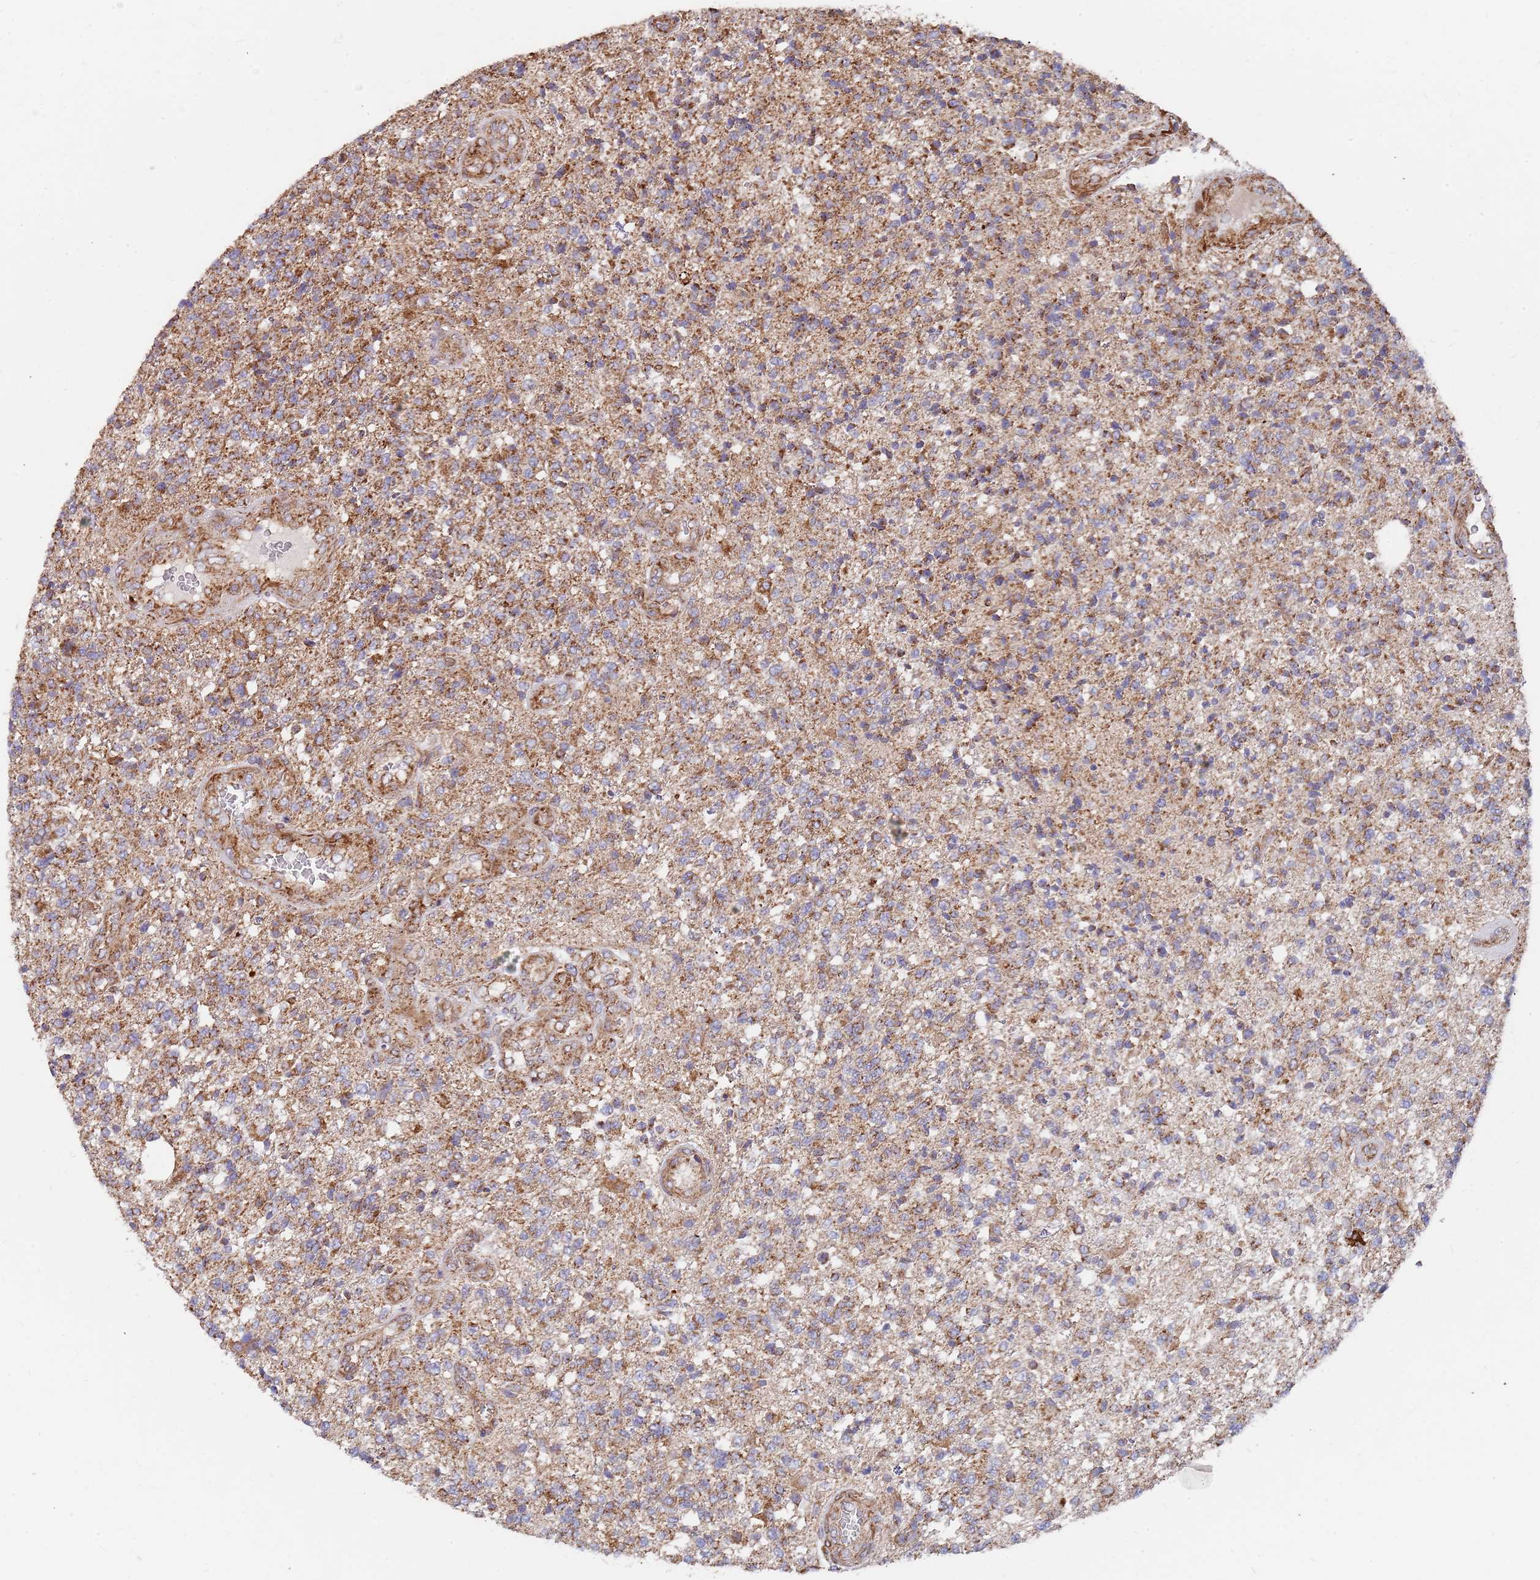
{"staining": {"intensity": "moderate", "quantity": "25%-75%", "location": "cytoplasmic/membranous"}, "tissue": "glioma", "cell_type": "Tumor cells", "image_type": "cancer", "snomed": [{"axis": "morphology", "description": "Glioma, malignant, High grade"}, {"axis": "topography", "description": "Brain"}], "caption": "DAB (3,3'-diaminobenzidine) immunohistochemical staining of human glioma displays moderate cytoplasmic/membranous protein staining in about 25%-75% of tumor cells.", "gene": "WDFY3", "patient": {"sex": "male", "age": 56}}